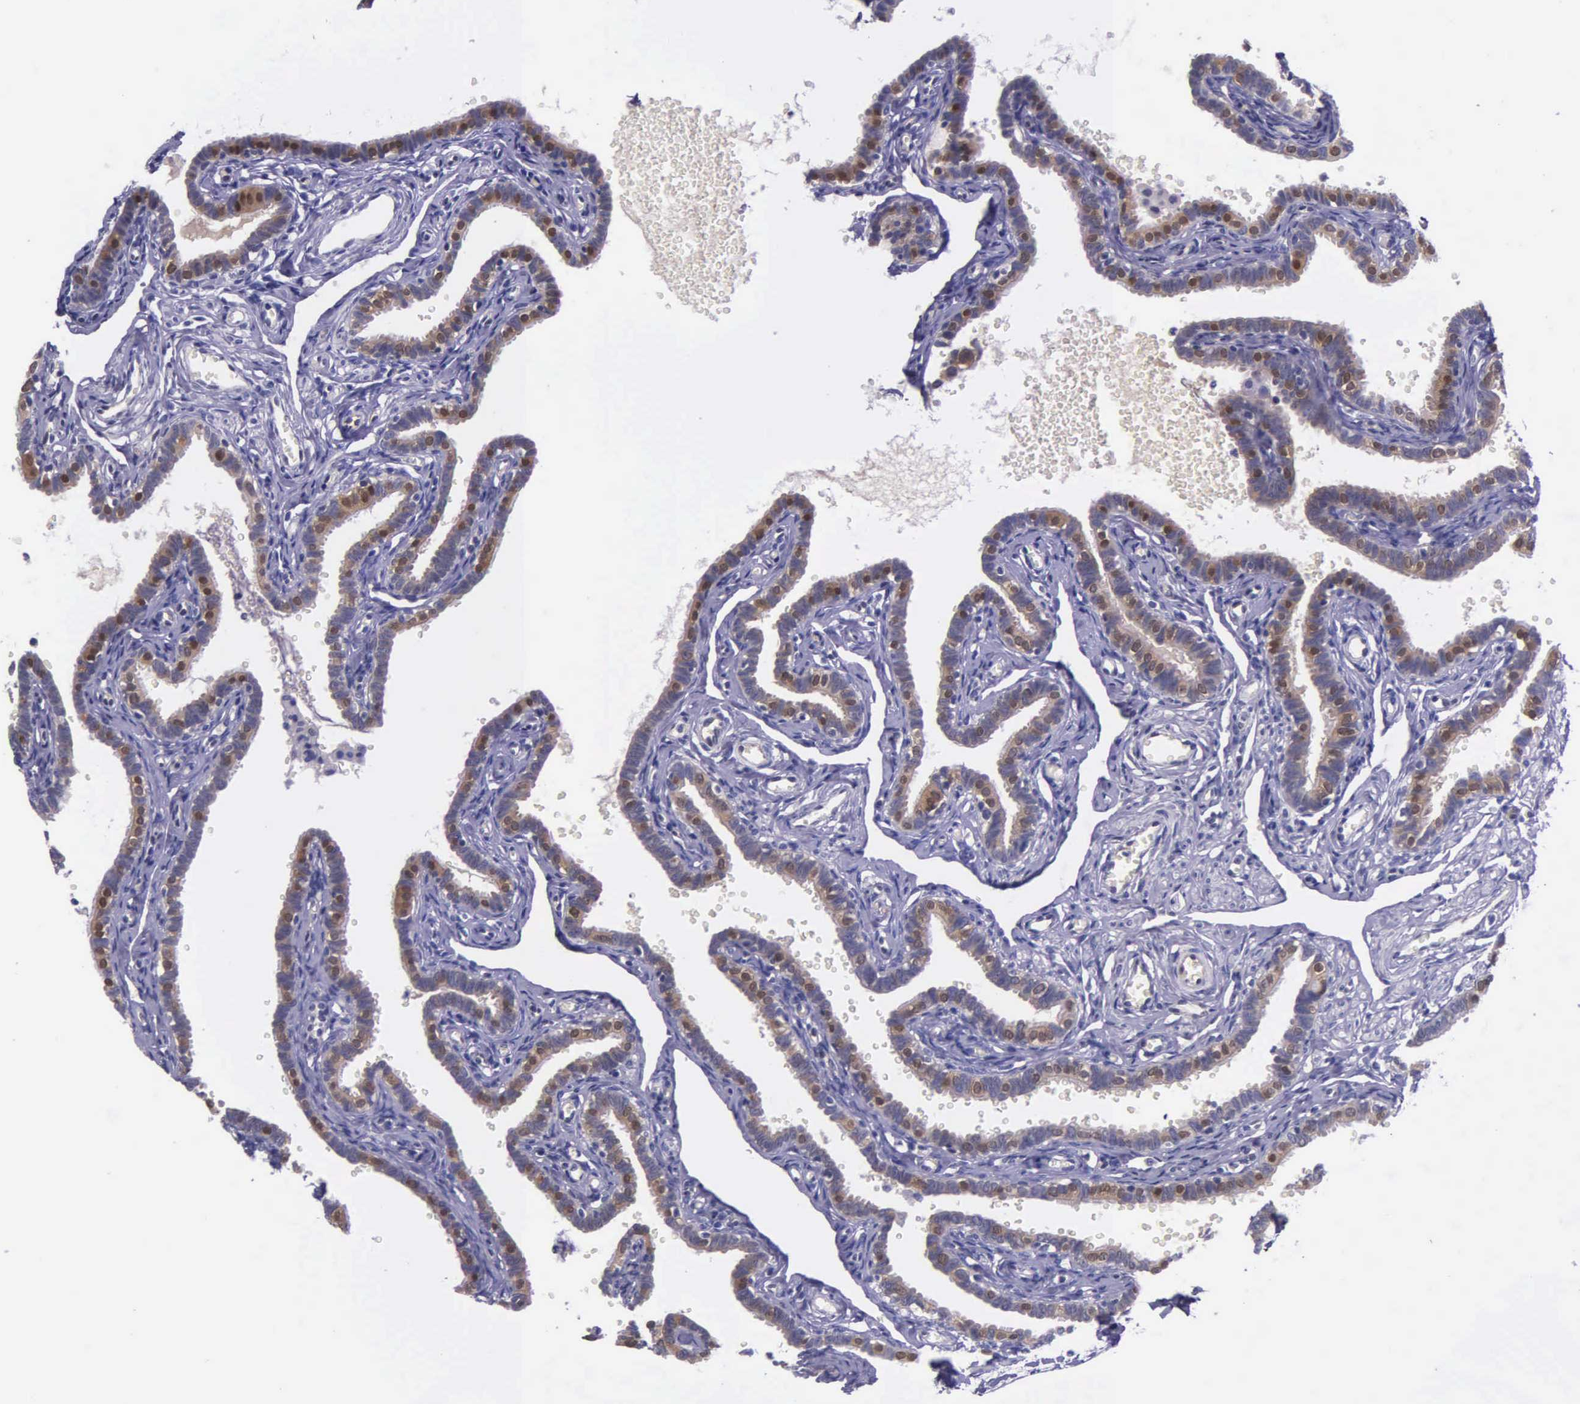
{"staining": {"intensity": "moderate", "quantity": ">75%", "location": "cytoplasmic/membranous"}, "tissue": "fallopian tube", "cell_type": "Glandular cells", "image_type": "normal", "snomed": [{"axis": "morphology", "description": "Normal tissue, NOS"}, {"axis": "topography", "description": "Fallopian tube"}], "caption": "Protein analysis of benign fallopian tube shows moderate cytoplasmic/membranous positivity in approximately >75% of glandular cells.", "gene": "GMPR2", "patient": {"sex": "female", "age": 35}}